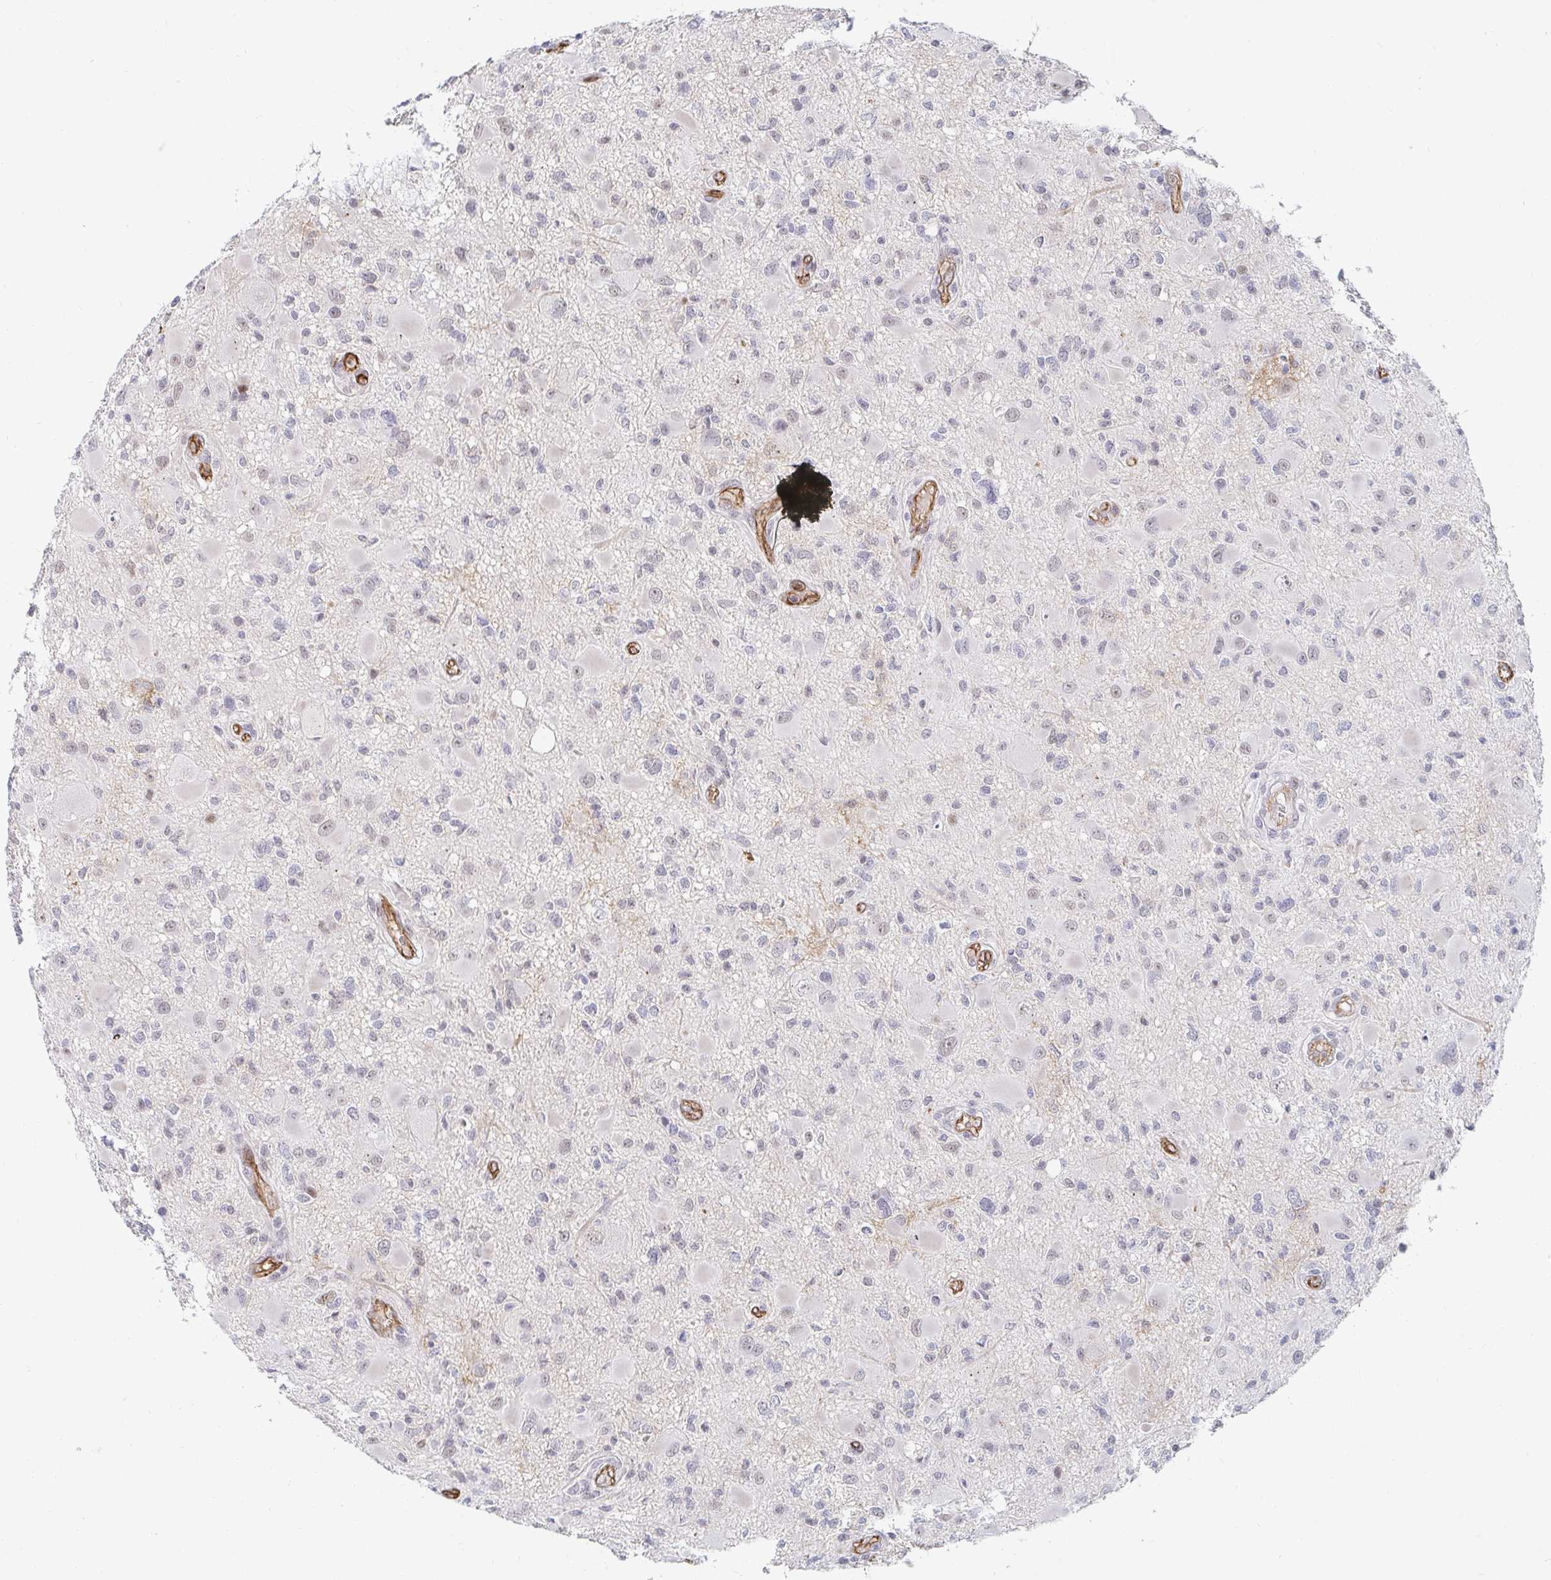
{"staining": {"intensity": "negative", "quantity": "none", "location": "none"}, "tissue": "glioma", "cell_type": "Tumor cells", "image_type": "cancer", "snomed": [{"axis": "morphology", "description": "Glioma, malignant, High grade"}, {"axis": "topography", "description": "Brain"}], "caption": "The IHC histopathology image has no significant staining in tumor cells of malignant high-grade glioma tissue.", "gene": "COL28A1", "patient": {"sex": "male", "age": 54}}